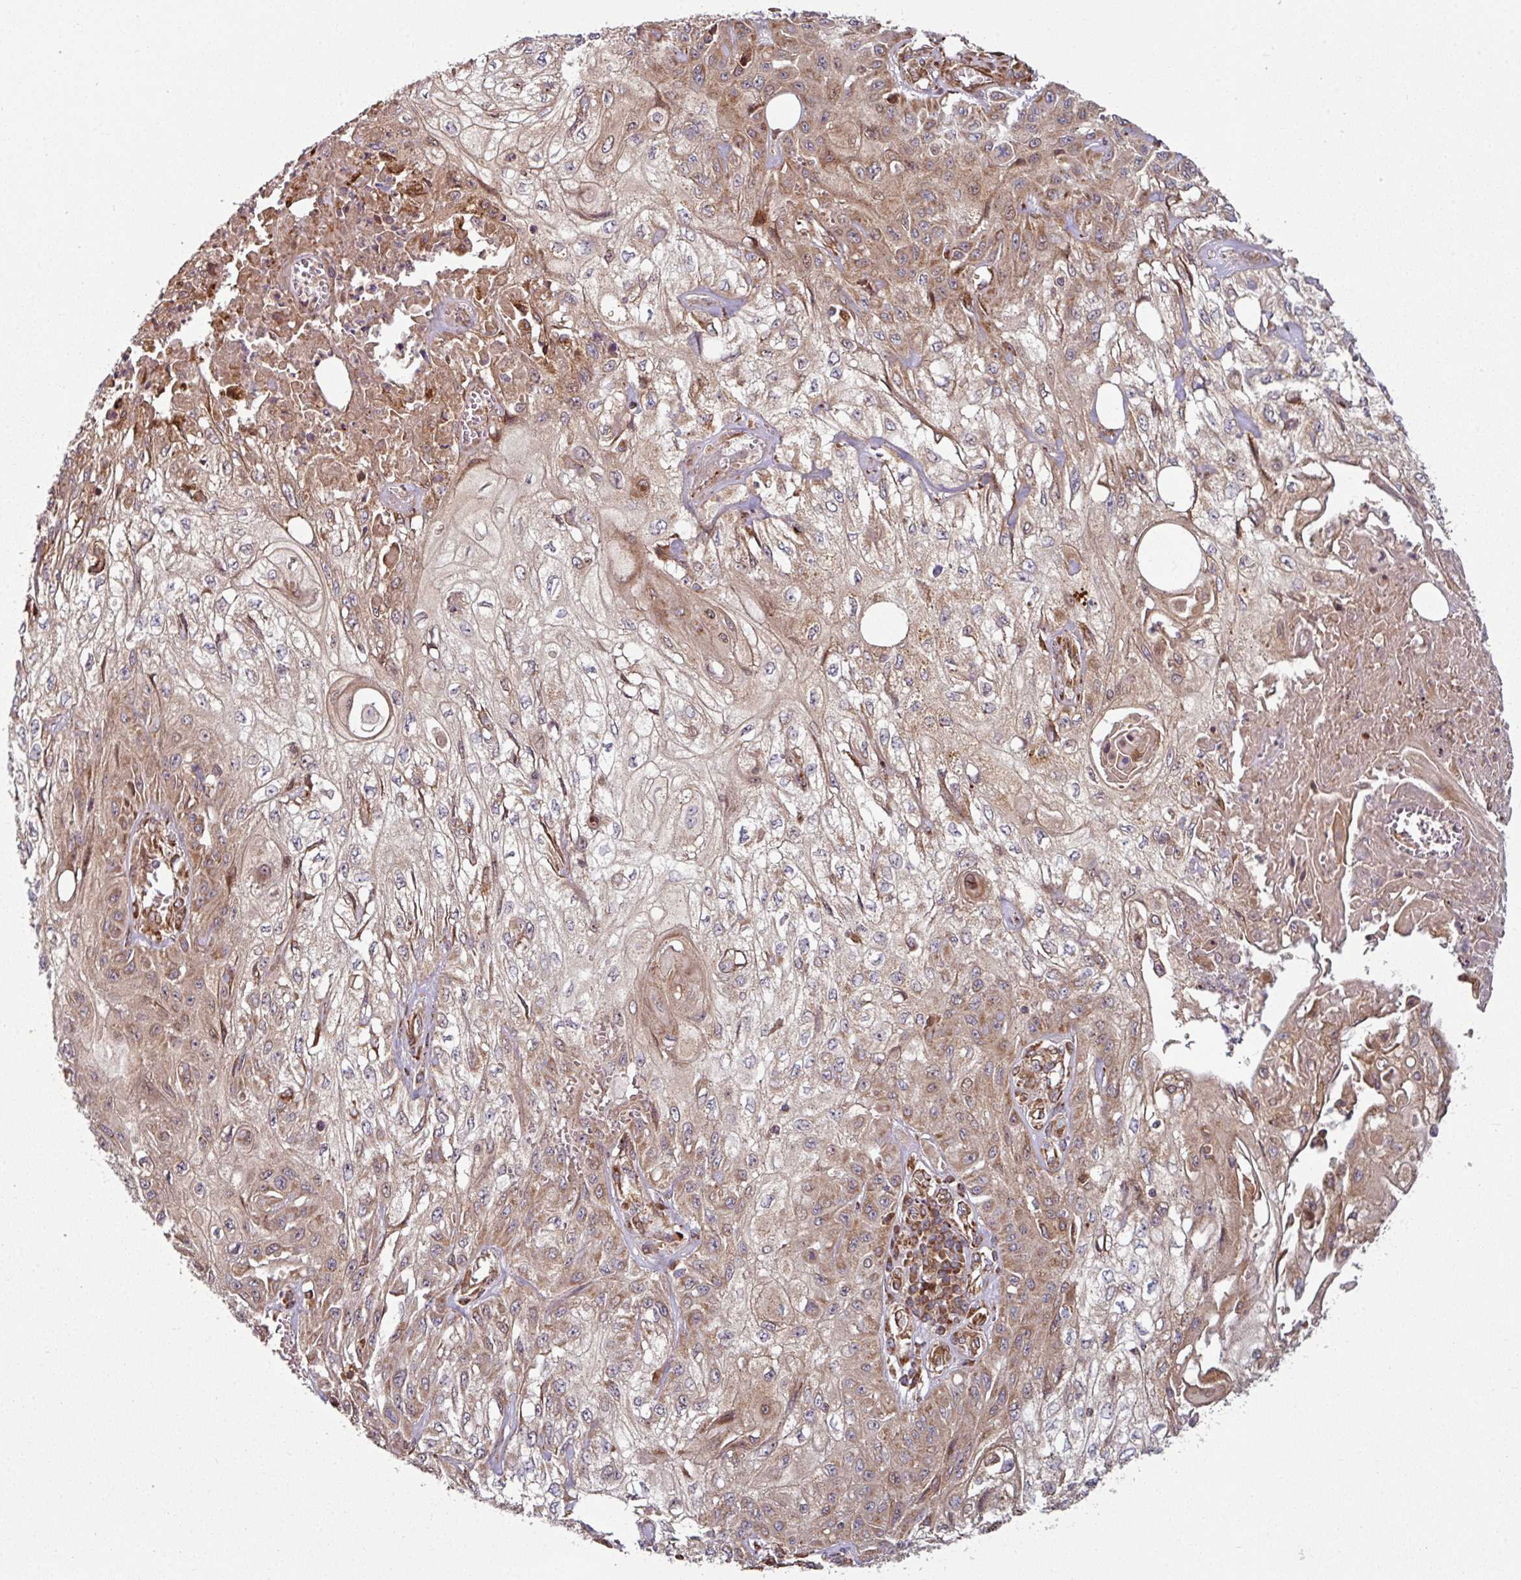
{"staining": {"intensity": "moderate", "quantity": ">75%", "location": "cytoplasmic/membranous"}, "tissue": "skin cancer", "cell_type": "Tumor cells", "image_type": "cancer", "snomed": [{"axis": "morphology", "description": "Squamous cell carcinoma, NOS"}, {"axis": "morphology", "description": "Squamous cell carcinoma, metastatic, NOS"}, {"axis": "topography", "description": "Skin"}, {"axis": "topography", "description": "Lymph node"}], "caption": "Brown immunohistochemical staining in metastatic squamous cell carcinoma (skin) demonstrates moderate cytoplasmic/membranous expression in about >75% of tumor cells.", "gene": "RAB5A", "patient": {"sex": "male", "age": 75}}